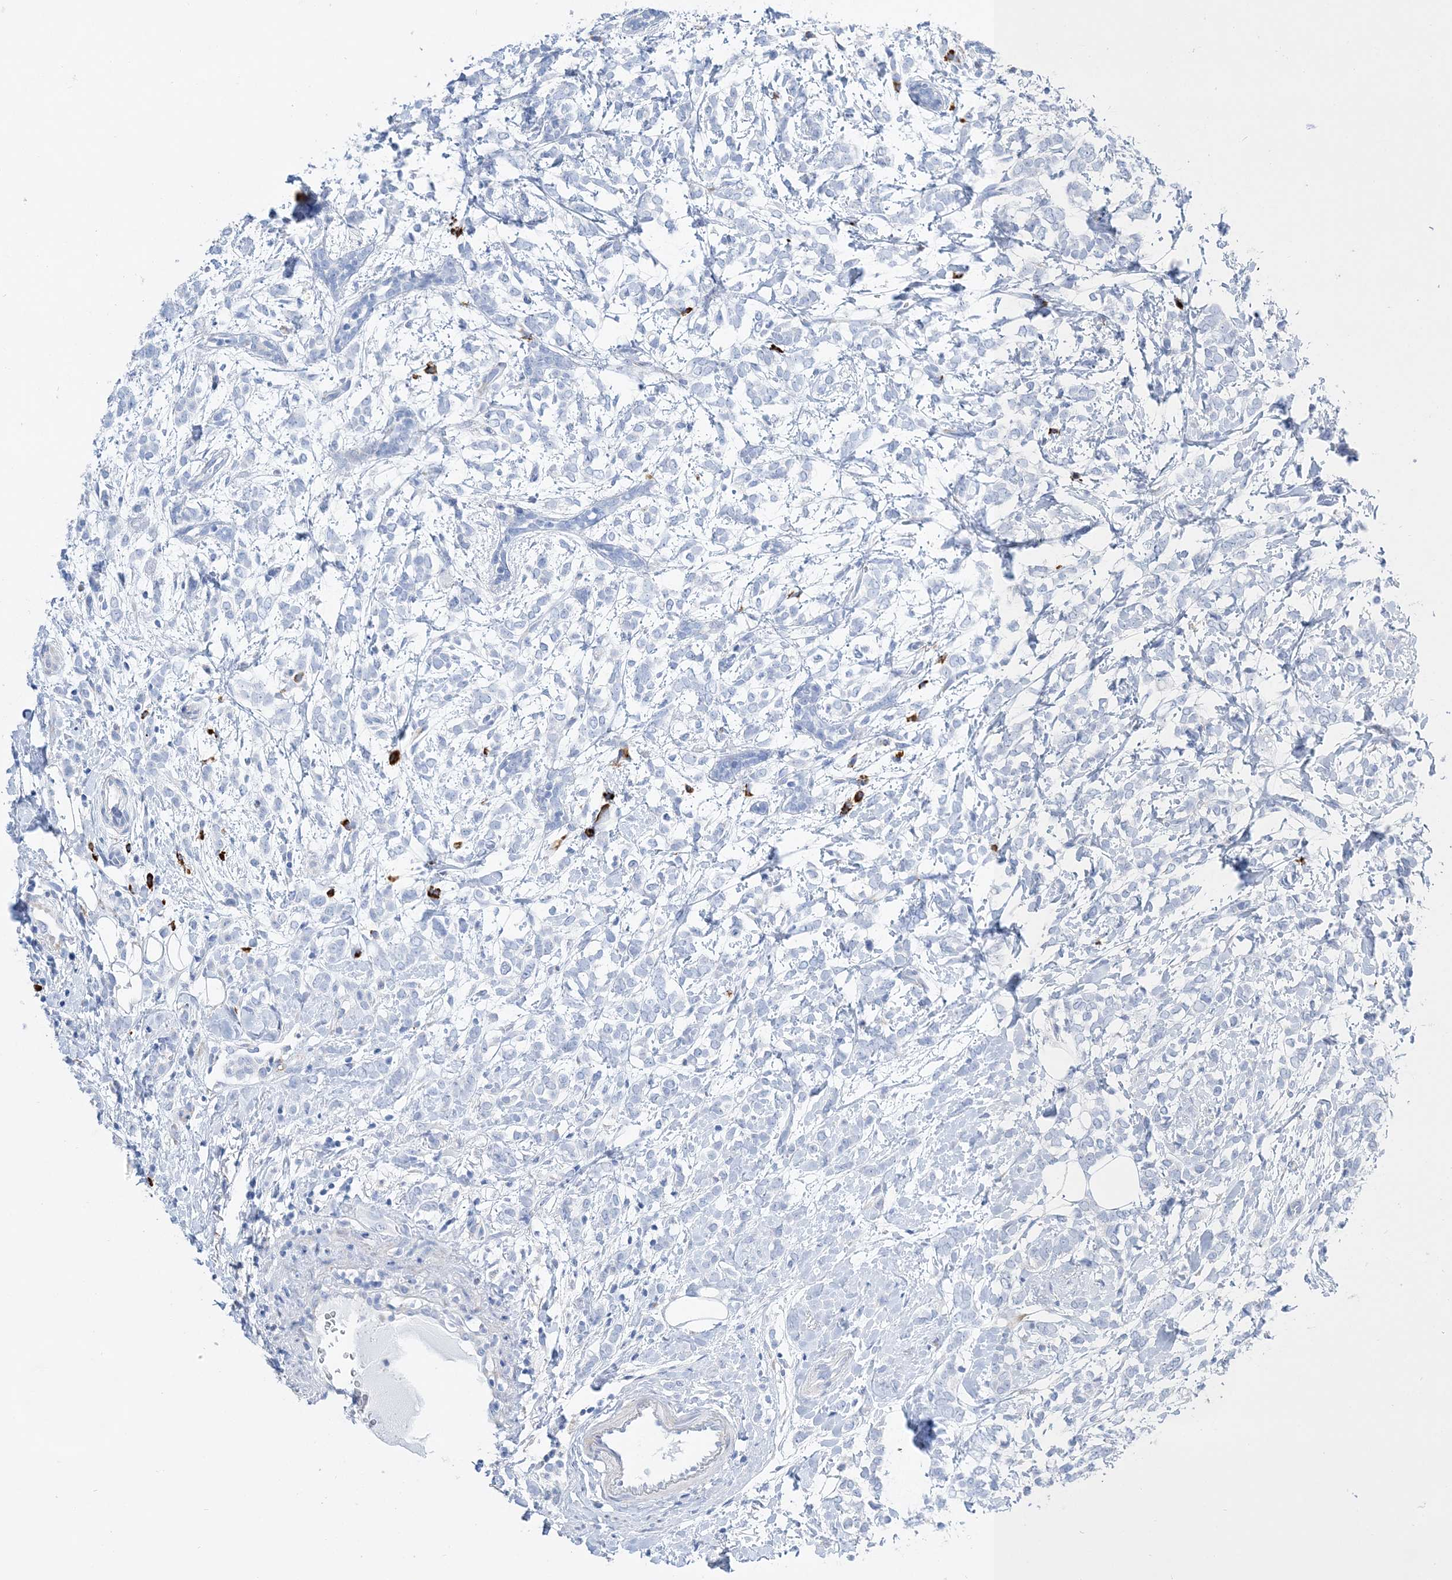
{"staining": {"intensity": "negative", "quantity": "none", "location": "none"}, "tissue": "breast cancer", "cell_type": "Tumor cells", "image_type": "cancer", "snomed": [{"axis": "morphology", "description": "Normal tissue, NOS"}, {"axis": "morphology", "description": "Lobular carcinoma"}, {"axis": "topography", "description": "Breast"}], "caption": "High magnification brightfield microscopy of breast cancer stained with DAB (3,3'-diaminobenzidine) (brown) and counterstained with hematoxylin (blue): tumor cells show no significant staining.", "gene": "TSPYL6", "patient": {"sex": "female", "age": 47}}